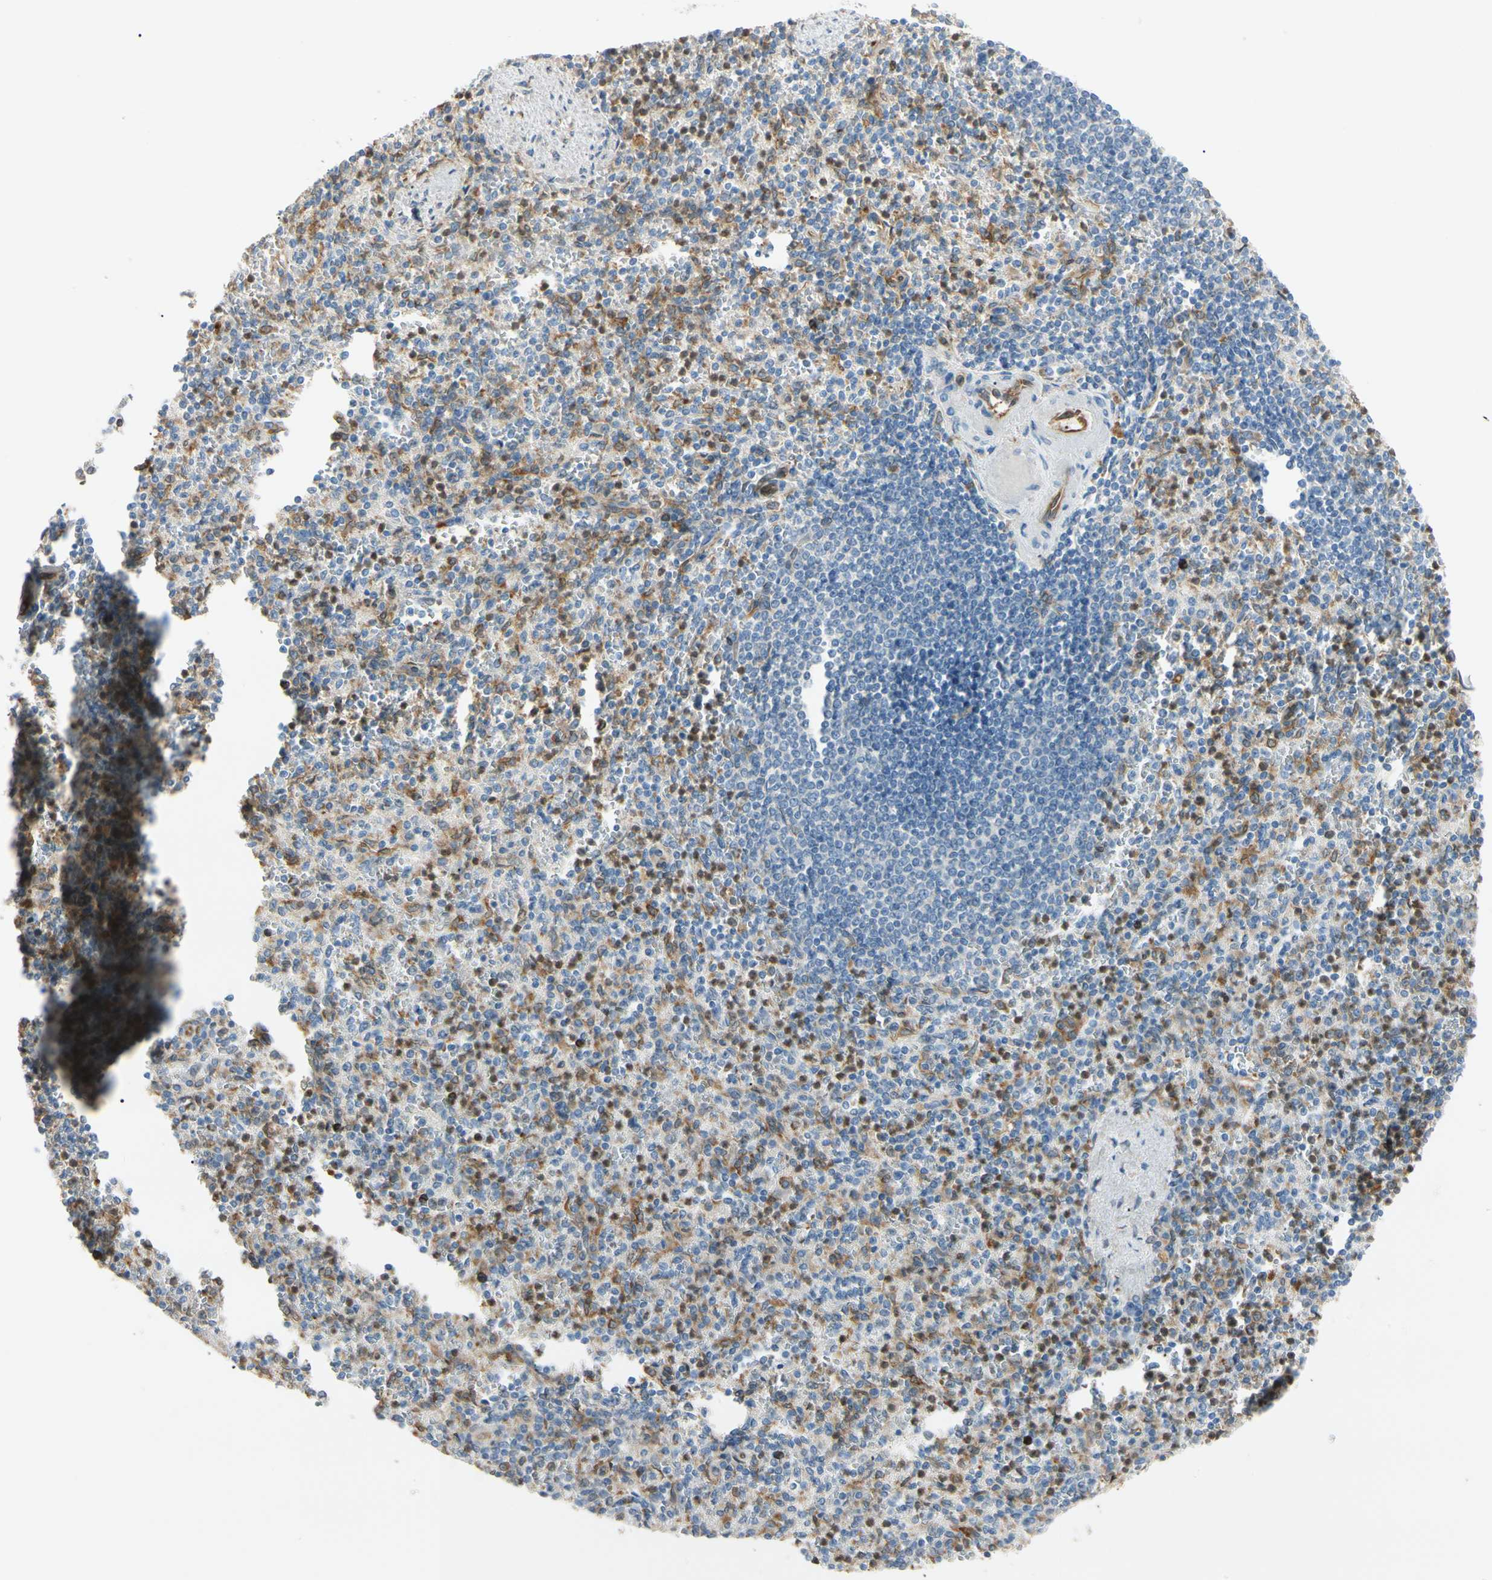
{"staining": {"intensity": "moderate", "quantity": "25%-75%", "location": "cytoplasmic/membranous"}, "tissue": "spleen", "cell_type": "Cells in red pulp", "image_type": "normal", "snomed": [{"axis": "morphology", "description": "Normal tissue, NOS"}, {"axis": "topography", "description": "Spleen"}], "caption": "Human spleen stained with a brown dye reveals moderate cytoplasmic/membranous positive expression in approximately 25%-75% of cells in red pulp.", "gene": "LPCAT2", "patient": {"sex": "female", "age": 74}}